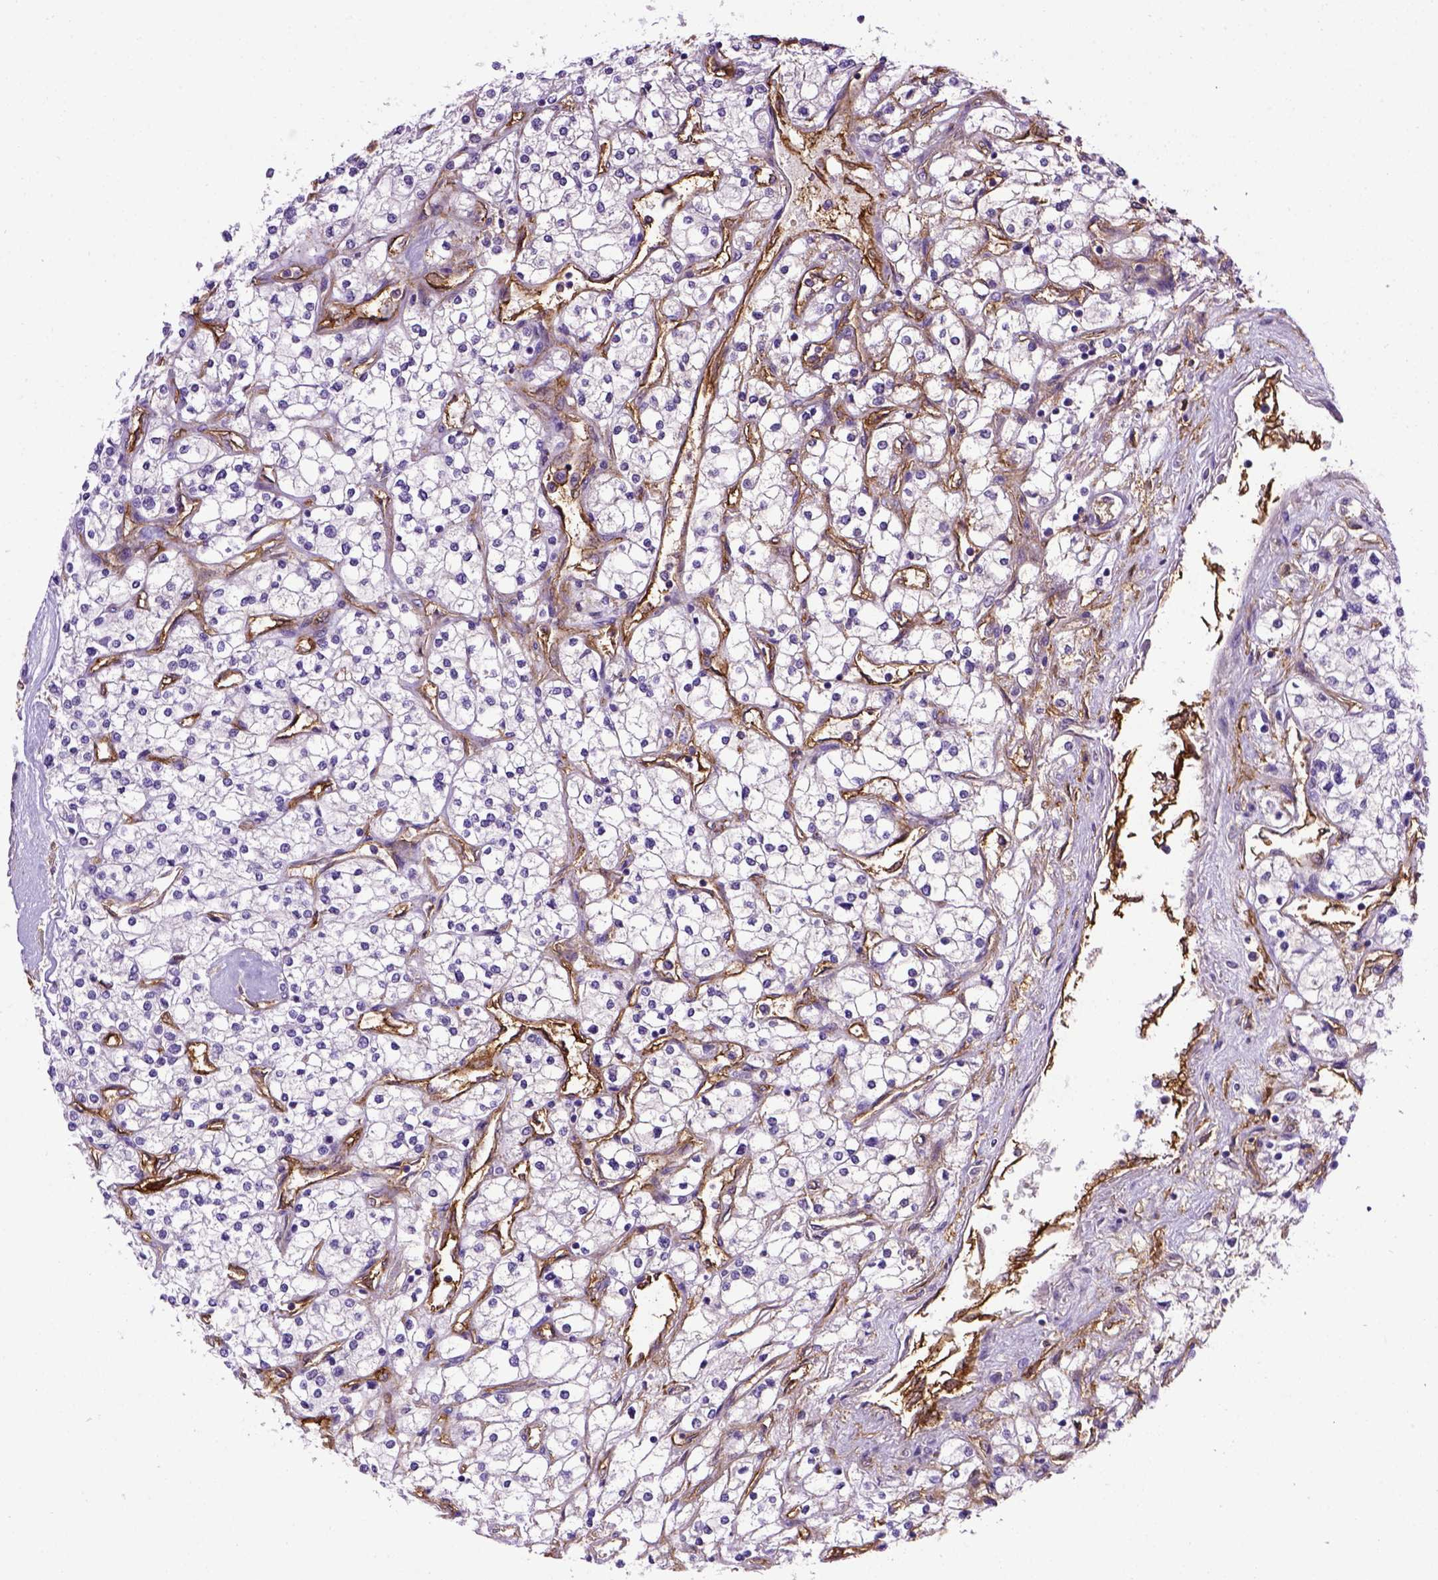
{"staining": {"intensity": "negative", "quantity": "none", "location": "none"}, "tissue": "renal cancer", "cell_type": "Tumor cells", "image_type": "cancer", "snomed": [{"axis": "morphology", "description": "Adenocarcinoma, NOS"}, {"axis": "topography", "description": "Kidney"}], "caption": "Tumor cells show no significant staining in renal cancer (adenocarcinoma). The staining was performed using DAB to visualize the protein expression in brown, while the nuclei were stained in blue with hematoxylin (Magnification: 20x).", "gene": "ENG", "patient": {"sex": "male", "age": 80}}